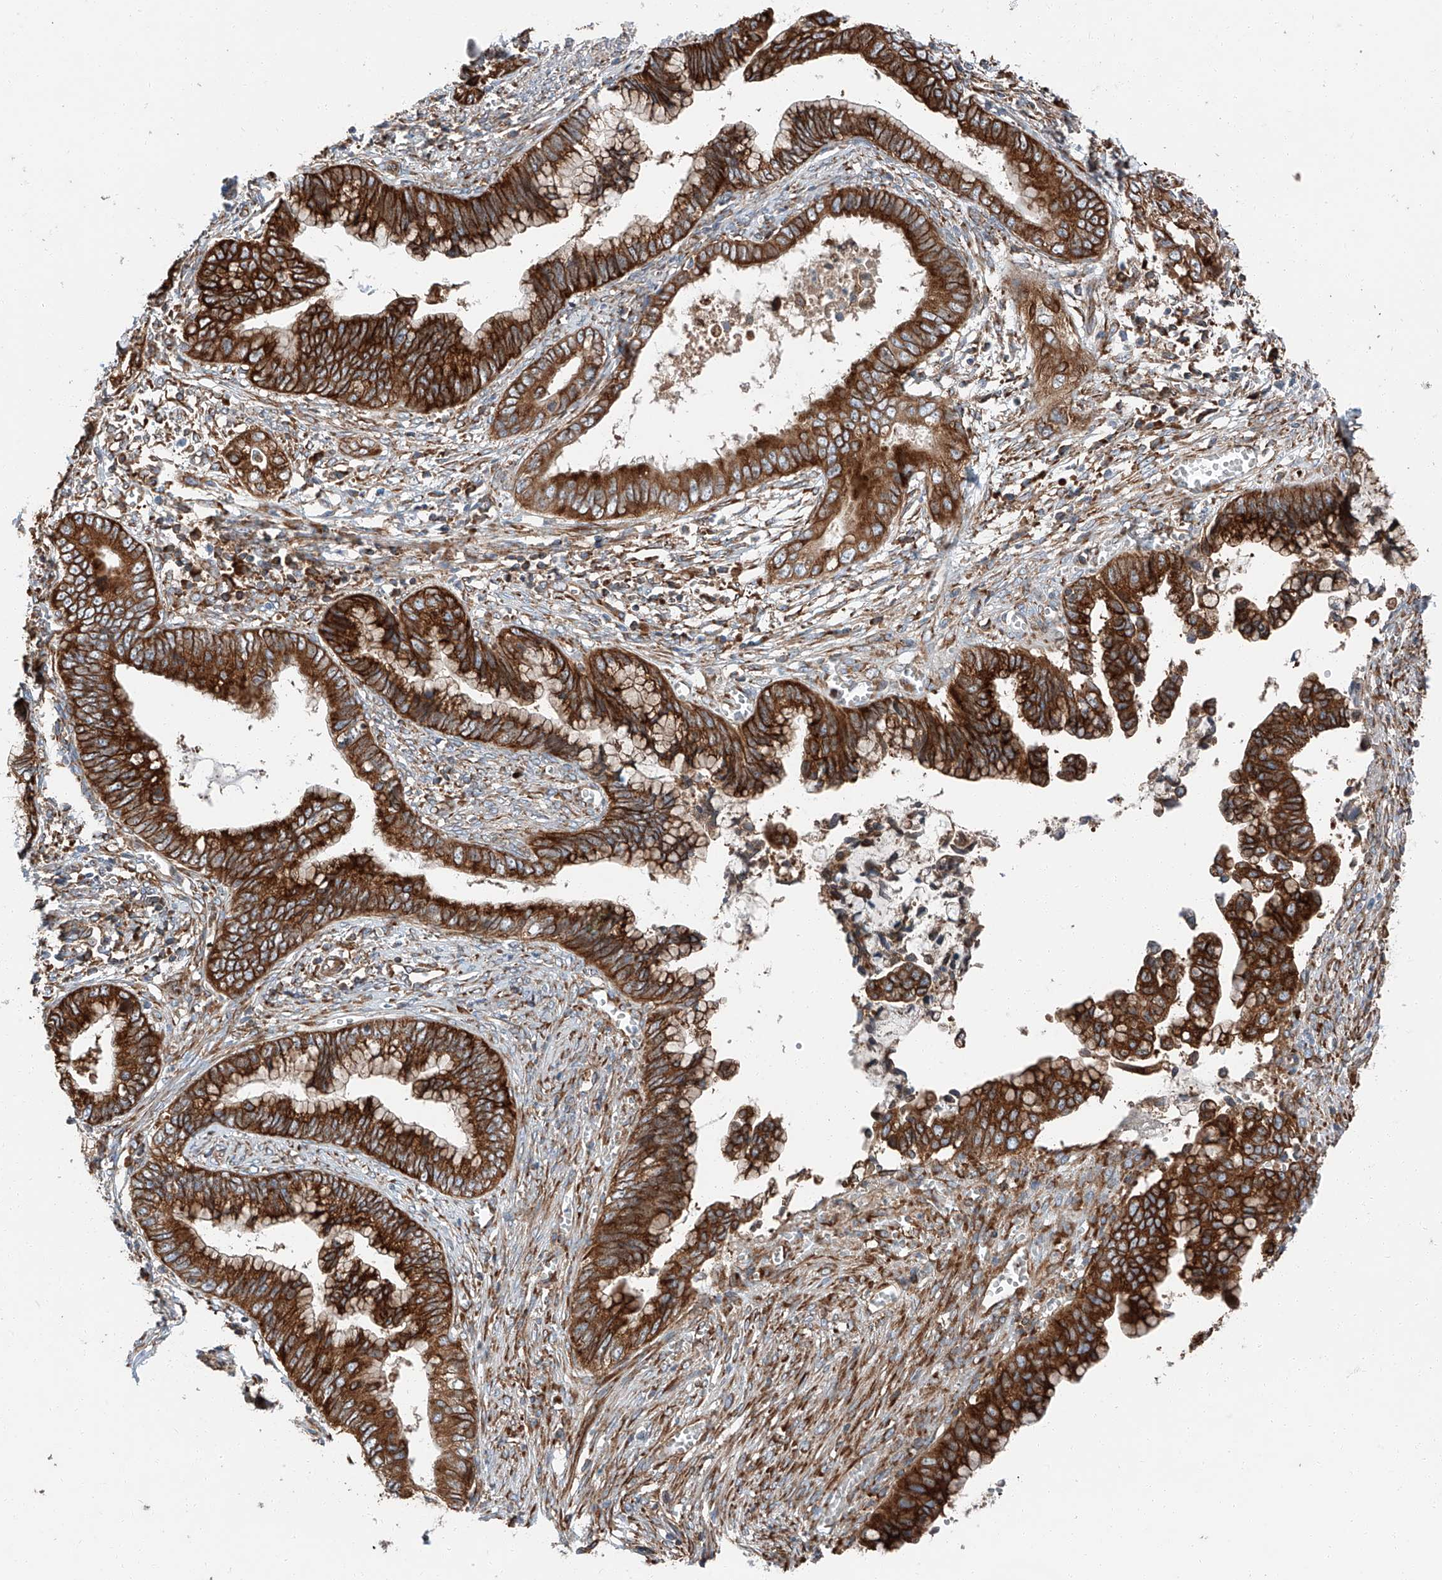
{"staining": {"intensity": "strong", "quantity": ">75%", "location": "cytoplasmic/membranous"}, "tissue": "cervical cancer", "cell_type": "Tumor cells", "image_type": "cancer", "snomed": [{"axis": "morphology", "description": "Adenocarcinoma, NOS"}, {"axis": "topography", "description": "Cervix"}], "caption": "Tumor cells demonstrate high levels of strong cytoplasmic/membranous staining in approximately >75% of cells in human cervical cancer. The staining is performed using DAB brown chromogen to label protein expression. The nuclei are counter-stained blue using hematoxylin.", "gene": "ZC3H15", "patient": {"sex": "female", "age": 44}}